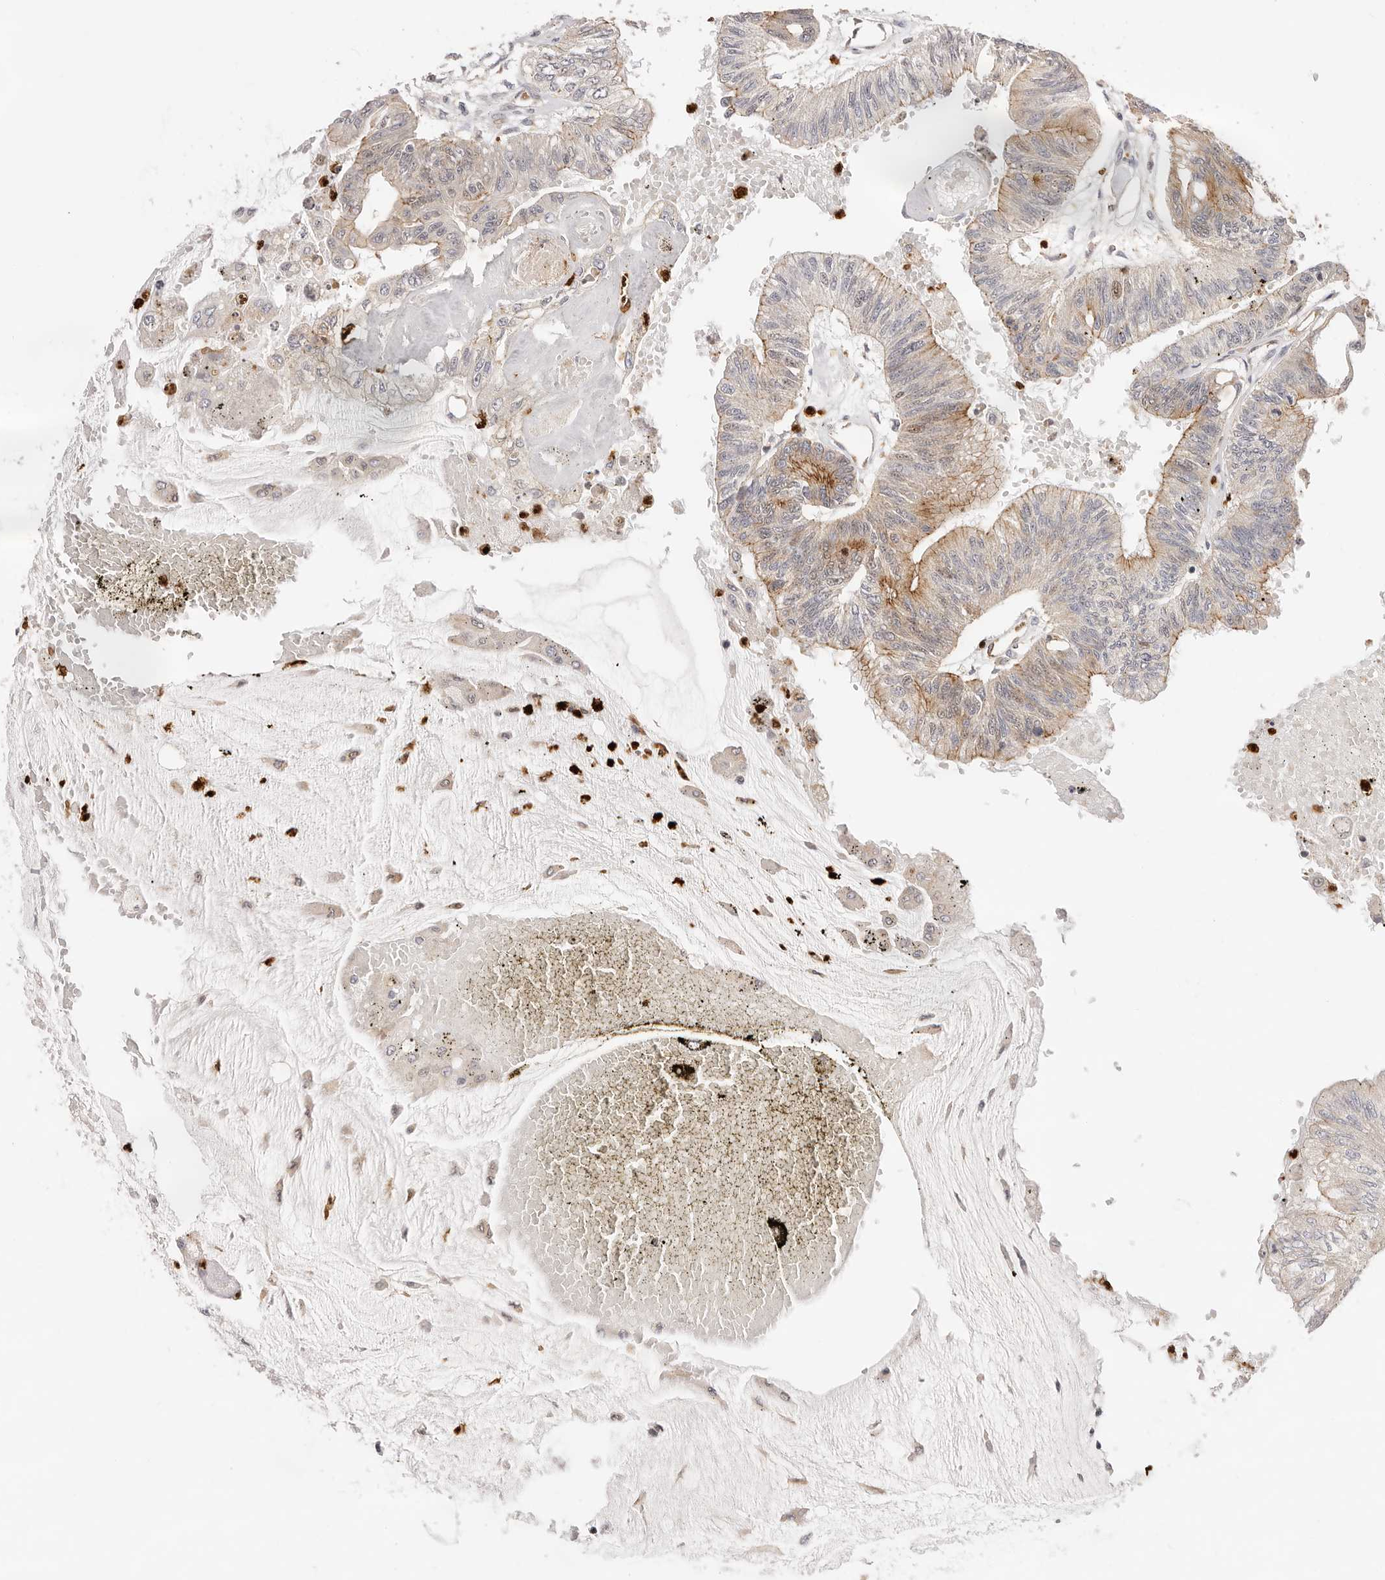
{"staining": {"intensity": "moderate", "quantity": "25%-75%", "location": "cytoplasmic/membranous"}, "tissue": "colorectal cancer", "cell_type": "Tumor cells", "image_type": "cancer", "snomed": [{"axis": "morphology", "description": "Adenoma, NOS"}, {"axis": "morphology", "description": "Adenocarcinoma, NOS"}, {"axis": "topography", "description": "Colon"}], "caption": "An immunohistochemistry histopathology image of neoplastic tissue is shown. Protein staining in brown highlights moderate cytoplasmic/membranous positivity in colorectal cancer (adenocarcinoma) within tumor cells.", "gene": "AFDN", "patient": {"sex": "male", "age": 79}}